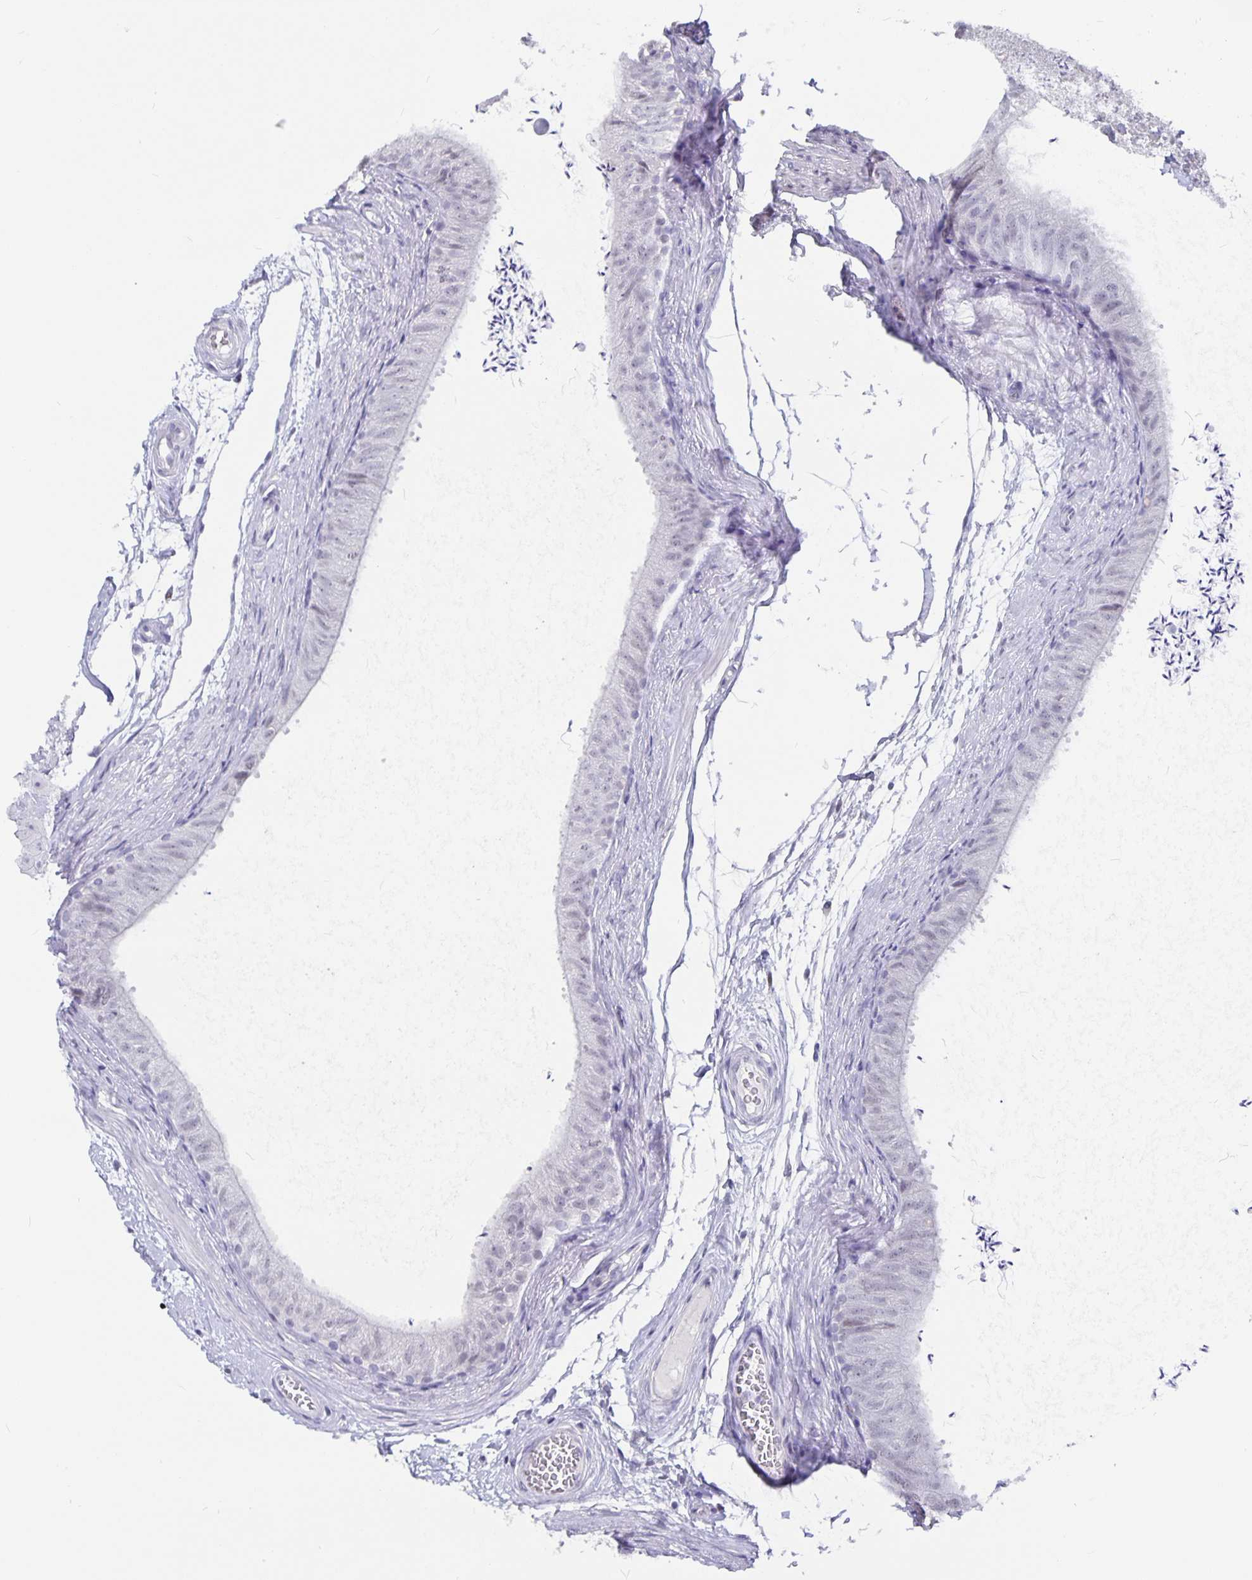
{"staining": {"intensity": "weak", "quantity": "<25%", "location": "nuclear"}, "tissue": "epididymis", "cell_type": "Glandular cells", "image_type": "normal", "snomed": [{"axis": "morphology", "description": "Normal tissue, NOS"}, {"axis": "topography", "description": "Epididymis, spermatic cord, NOS"}, {"axis": "topography", "description": "Epididymis"}, {"axis": "topography", "description": "Peripheral nerve tissue"}], "caption": "Immunohistochemistry image of unremarkable epididymis: human epididymis stained with DAB (3,3'-diaminobenzidine) shows no significant protein expression in glandular cells.", "gene": "OLIG2", "patient": {"sex": "male", "age": 29}}